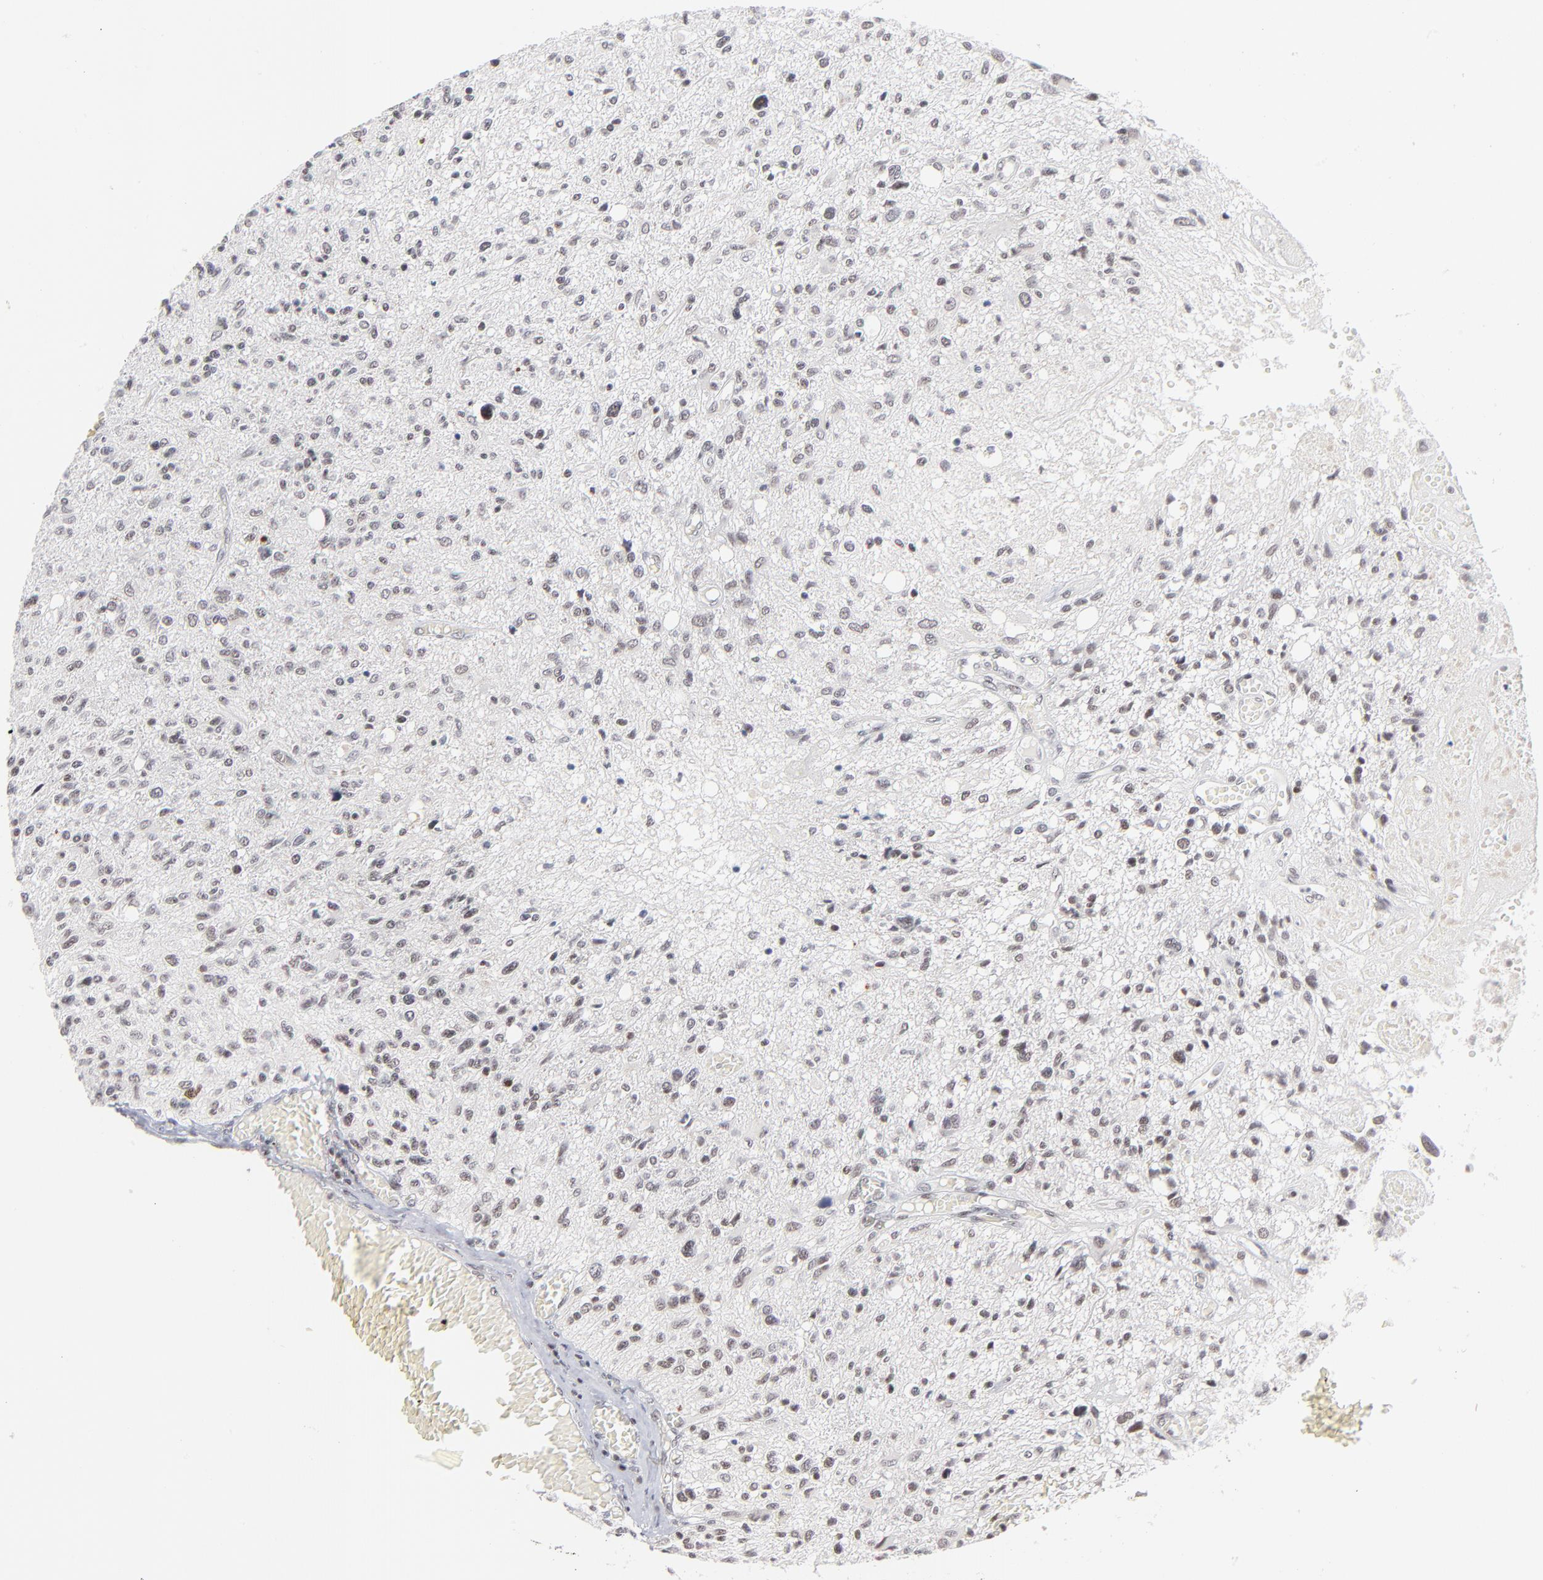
{"staining": {"intensity": "negative", "quantity": "none", "location": "none"}, "tissue": "glioma", "cell_type": "Tumor cells", "image_type": "cancer", "snomed": [{"axis": "morphology", "description": "Glioma, malignant, High grade"}, {"axis": "topography", "description": "Cerebral cortex"}], "caption": "DAB (3,3'-diaminobenzidine) immunohistochemical staining of malignant glioma (high-grade) shows no significant staining in tumor cells.", "gene": "ZNF143", "patient": {"sex": "male", "age": 76}}